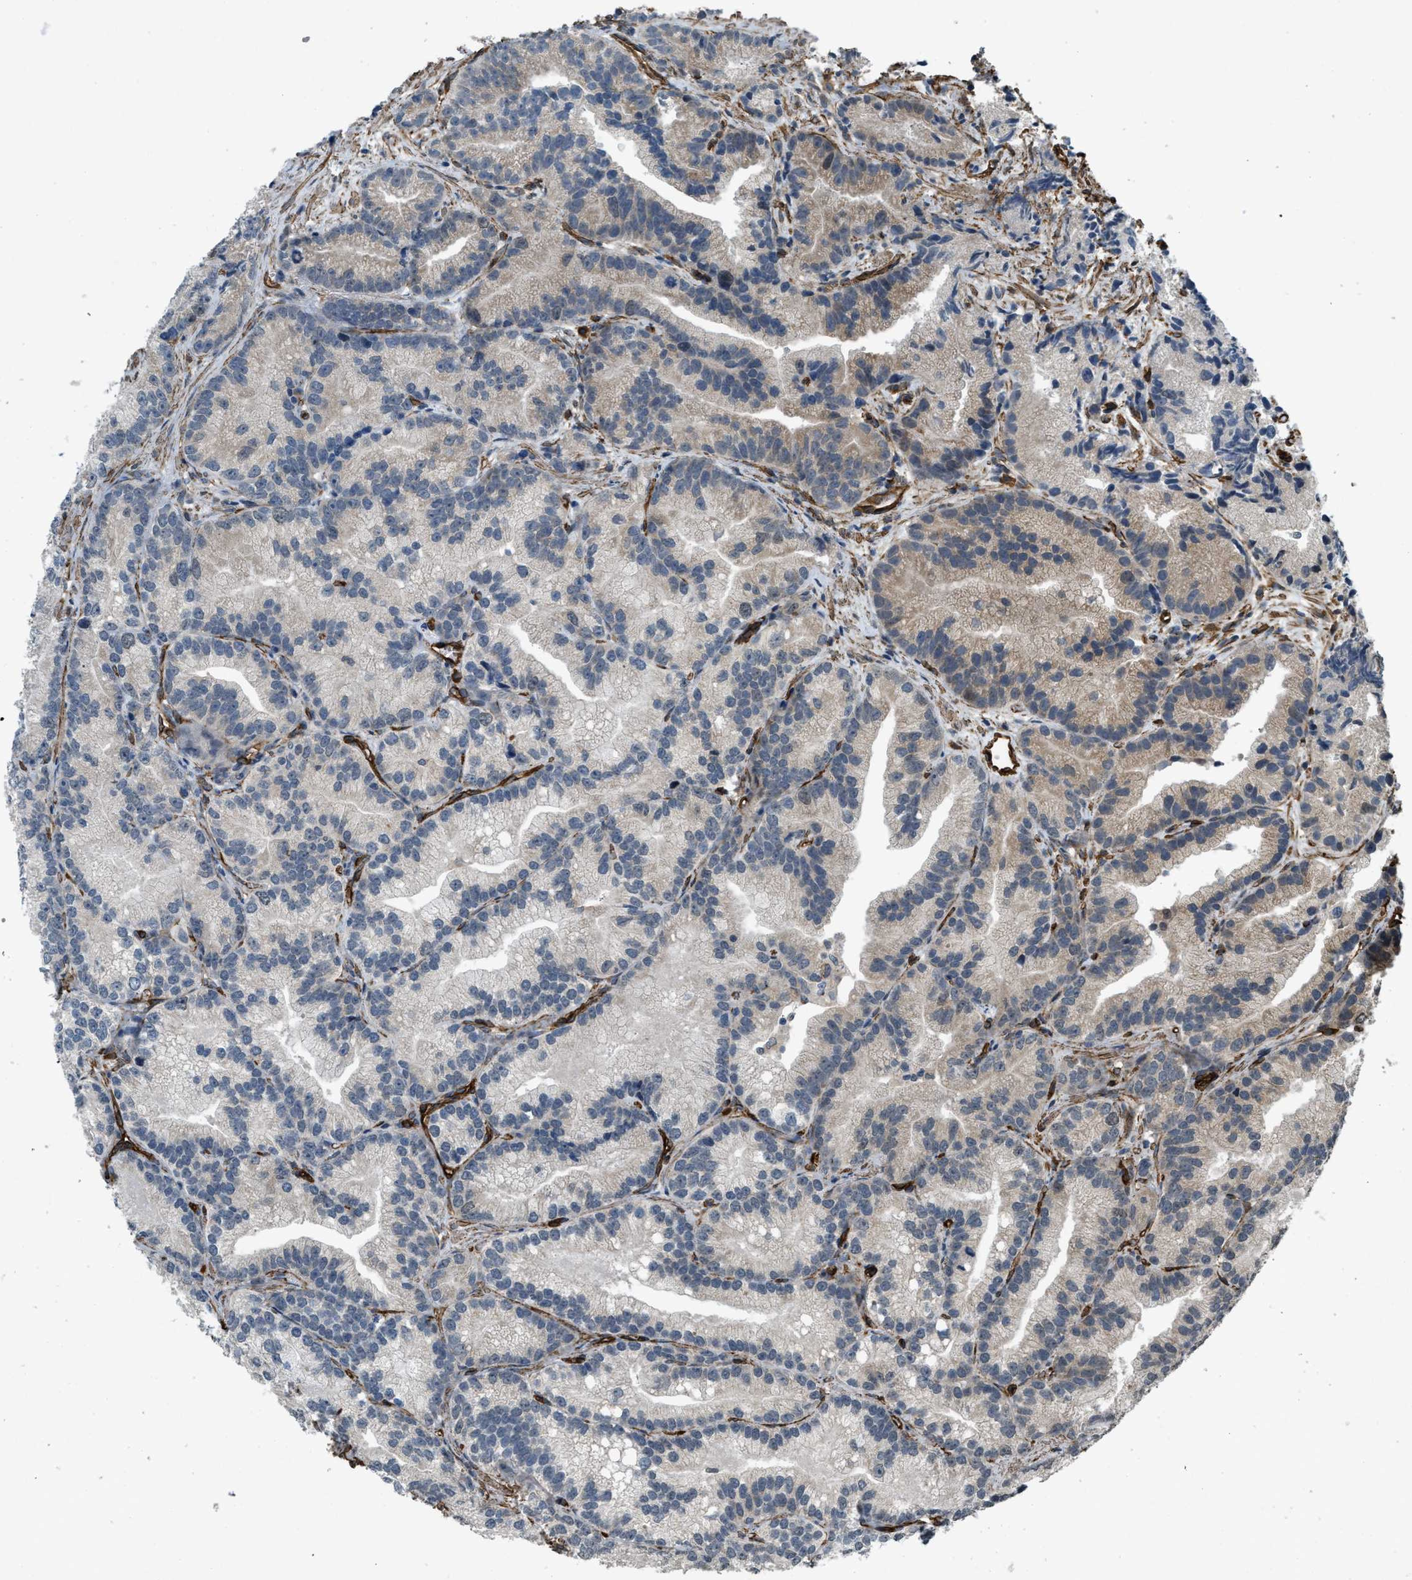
{"staining": {"intensity": "weak", "quantity": "<25%", "location": "cytoplasmic/membranous"}, "tissue": "prostate cancer", "cell_type": "Tumor cells", "image_type": "cancer", "snomed": [{"axis": "morphology", "description": "Adenocarcinoma, Low grade"}, {"axis": "topography", "description": "Prostate"}], "caption": "Immunohistochemistry histopathology image of neoplastic tissue: human prostate cancer stained with DAB (3,3'-diaminobenzidine) shows no significant protein positivity in tumor cells. (Immunohistochemistry, brightfield microscopy, high magnification).", "gene": "NMB", "patient": {"sex": "male", "age": 89}}